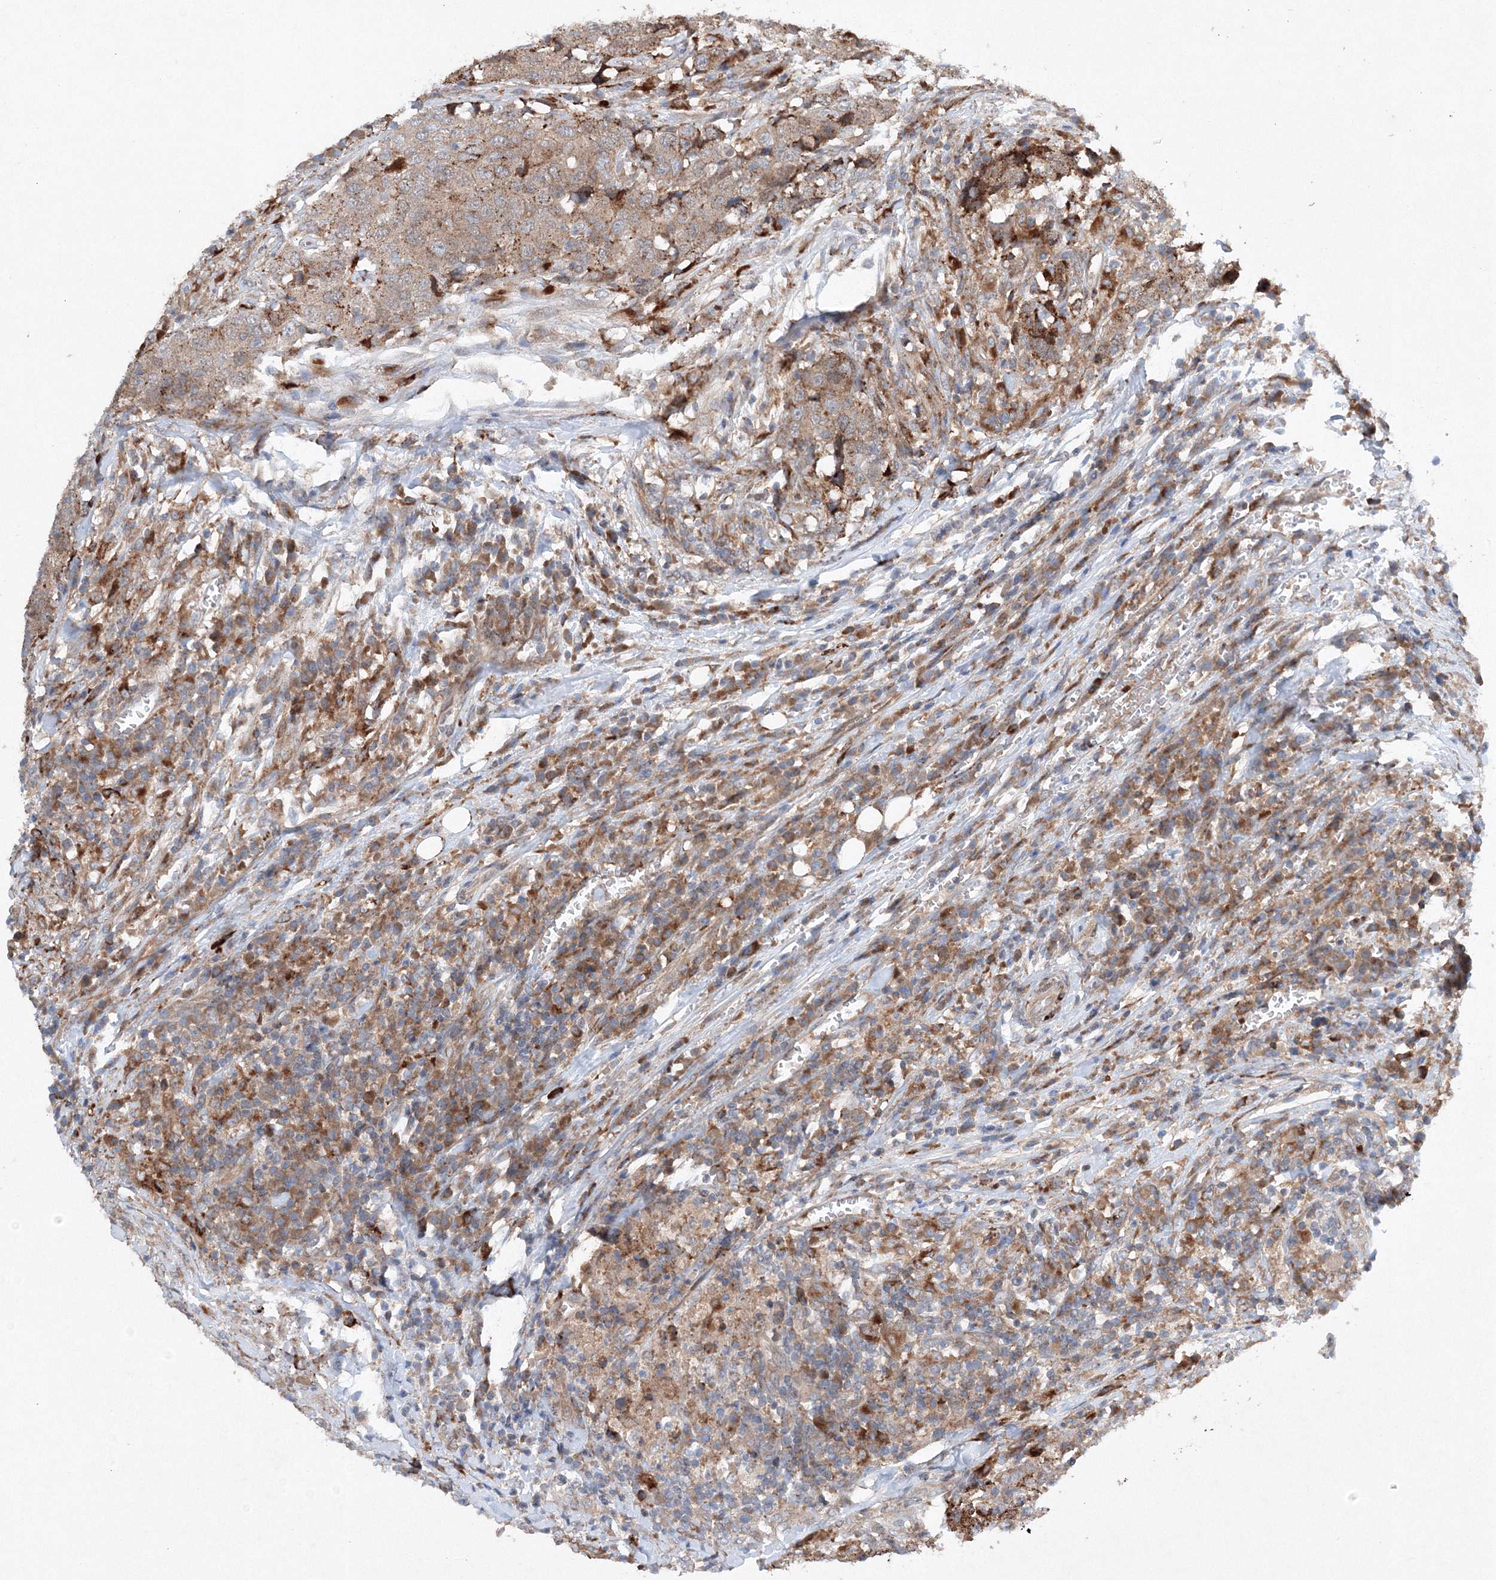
{"staining": {"intensity": "weak", "quantity": ">75%", "location": "cytoplasmic/membranous"}, "tissue": "head and neck cancer", "cell_type": "Tumor cells", "image_type": "cancer", "snomed": [{"axis": "morphology", "description": "Squamous cell carcinoma, NOS"}, {"axis": "topography", "description": "Head-Neck"}], "caption": "Protein analysis of head and neck cancer tissue exhibits weak cytoplasmic/membranous expression in approximately >75% of tumor cells.", "gene": "SLC36A1", "patient": {"sex": "male", "age": 66}}